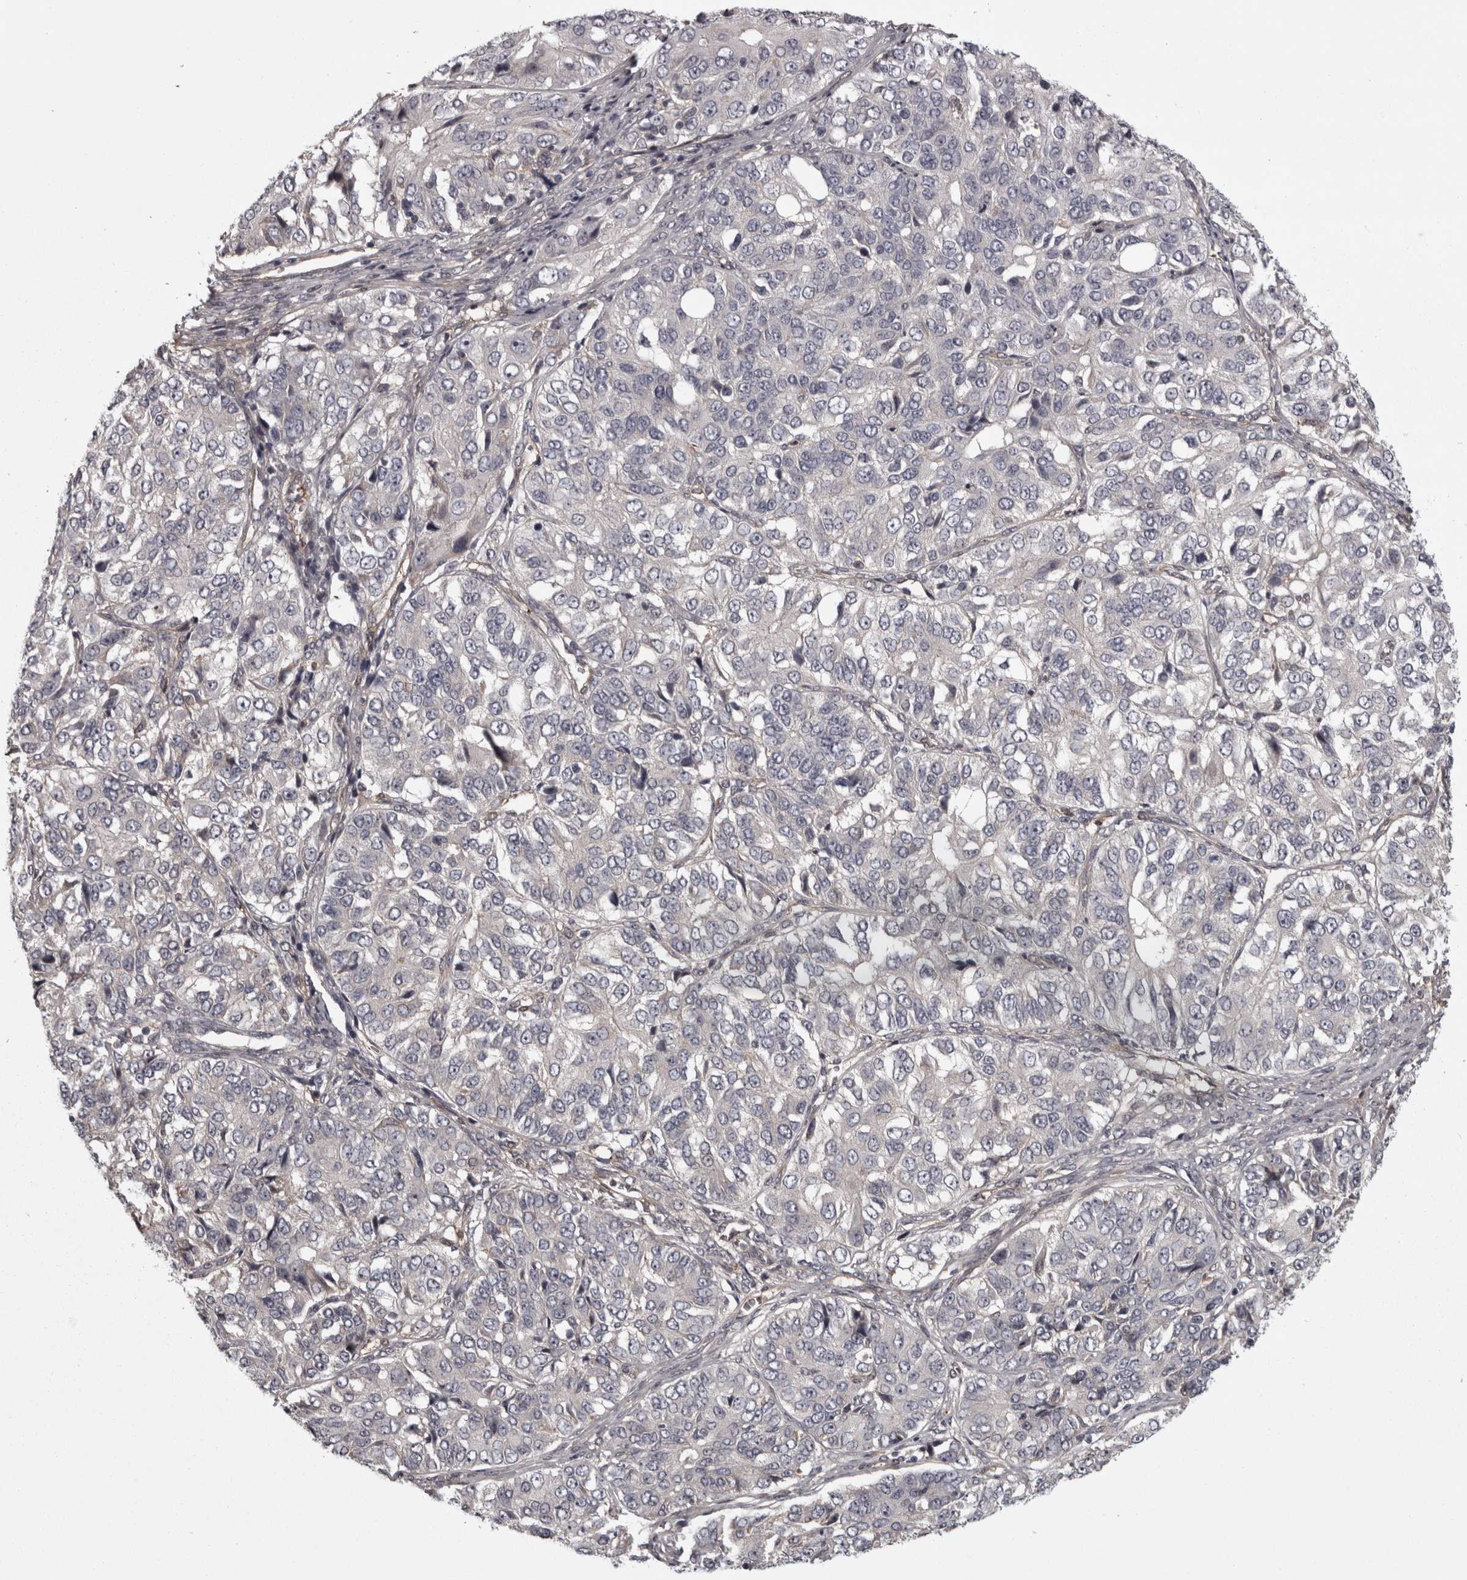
{"staining": {"intensity": "negative", "quantity": "none", "location": "none"}, "tissue": "ovarian cancer", "cell_type": "Tumor cells", "image_type": "cancer", "snomed": [{"axis": "morphology", "description": "Carcinoma, endometroid"}, {"axis": "topography", "description": "Ovary"}], "caption": "Immunohistochemical staining of human ovarian endometroid carcinoma exhibits no significant positivity in tumor cells. (DAB IHC with hematoxylin counter stain).", "gene": "RSU1", "patient": {"sex": "female", "age": 51}}